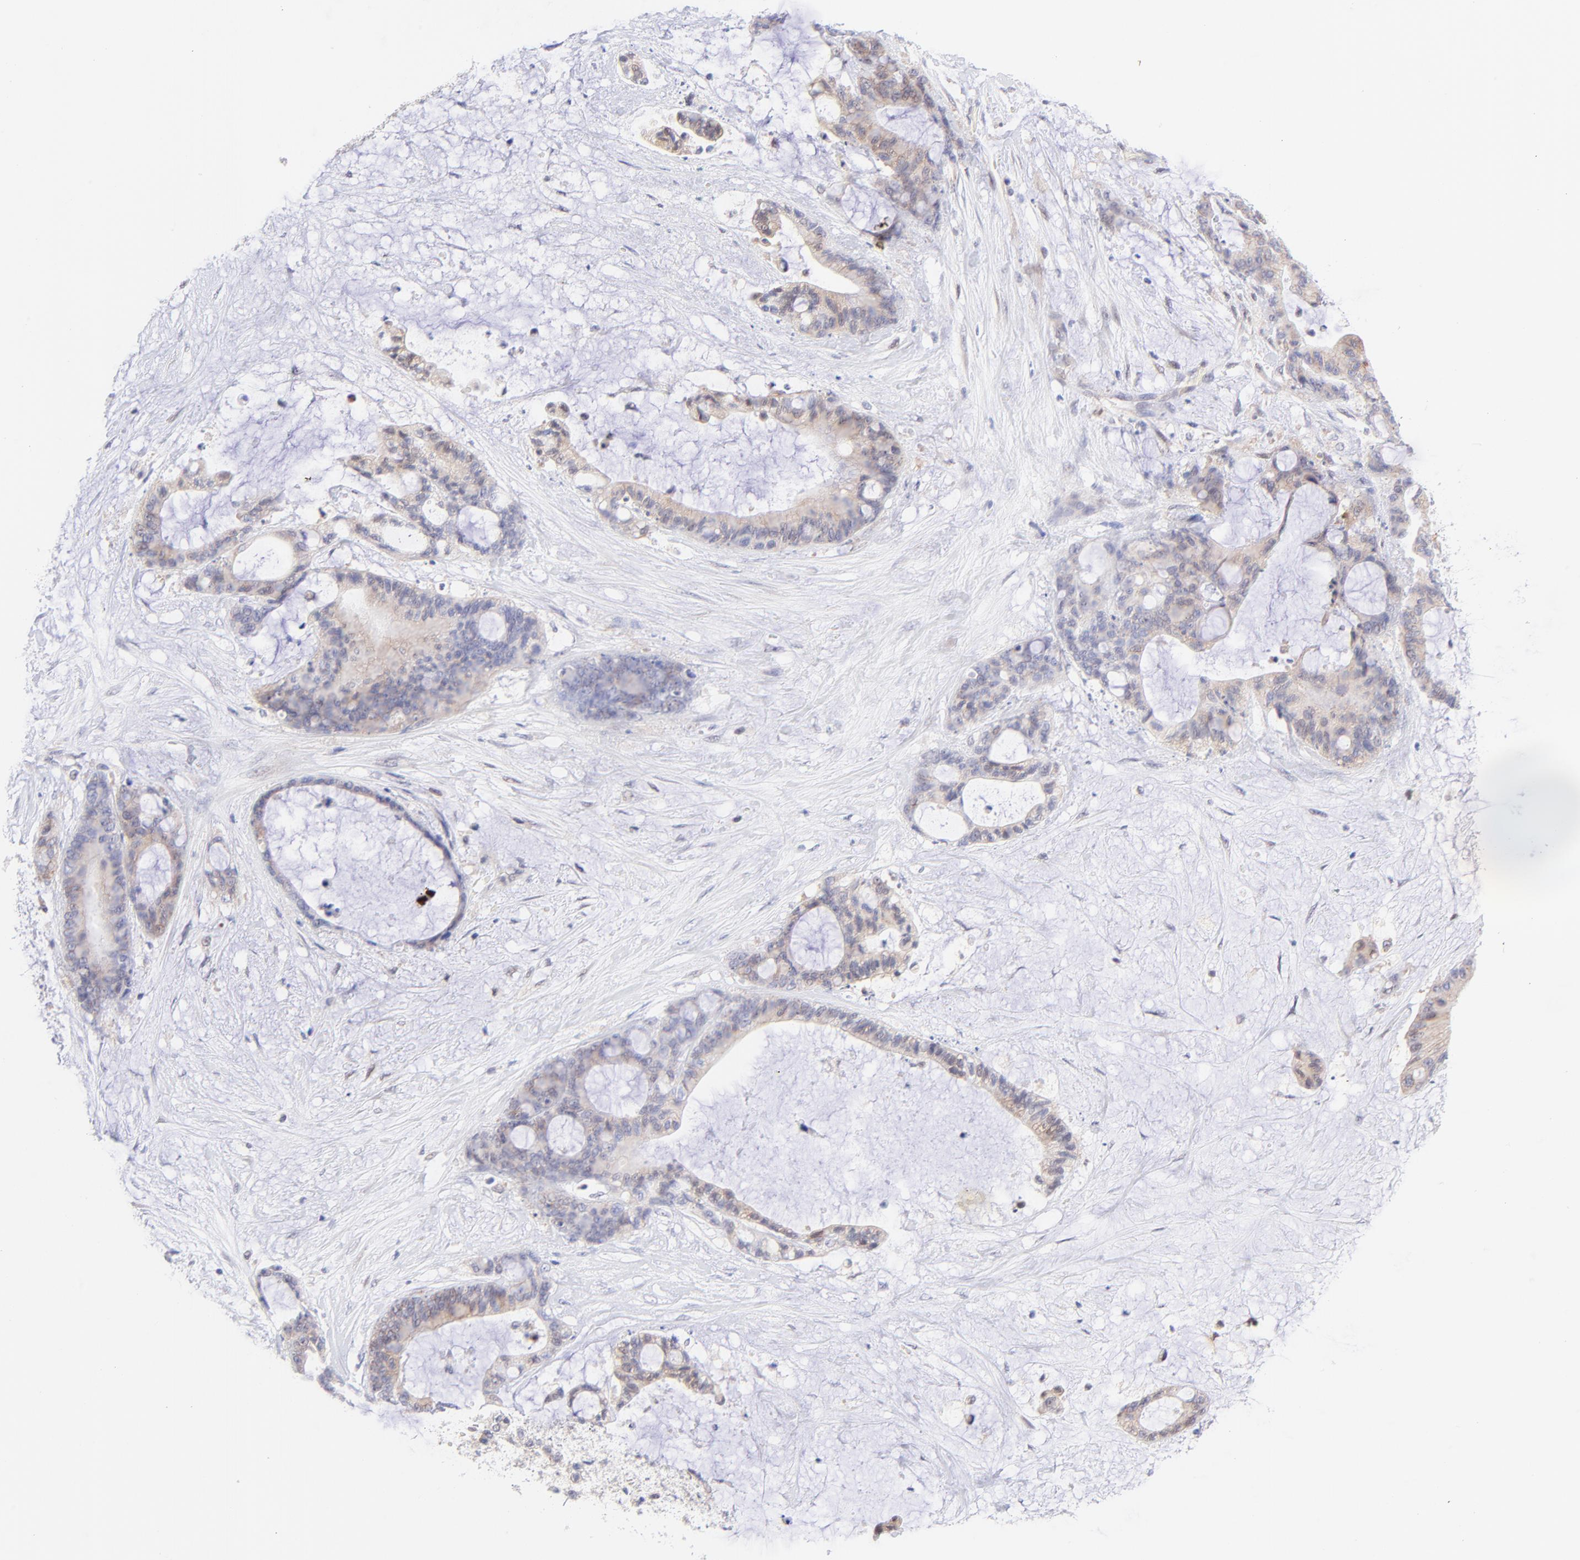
{"staining": {"intensity": "weak", "quantity": ">75%", "location": "cytoplasmic/membranous"}, "tissue": "liver cancer", "cell_type": "Tumor cells", "image_type": "cancer", "snomed": [{"axis": "morphology", "description": "Cholangiocarcinoma"}, {"axis": "topography", "description": "Liver"}], "caption": "DAB immunohistochemical staining of liver cholangiocarcinoma displays weak cytoplasmic/membranous protein staining in about >75% of tumor cells.", "gene": "PBDC1", "patient": {"sex": "female", "age": 73}}